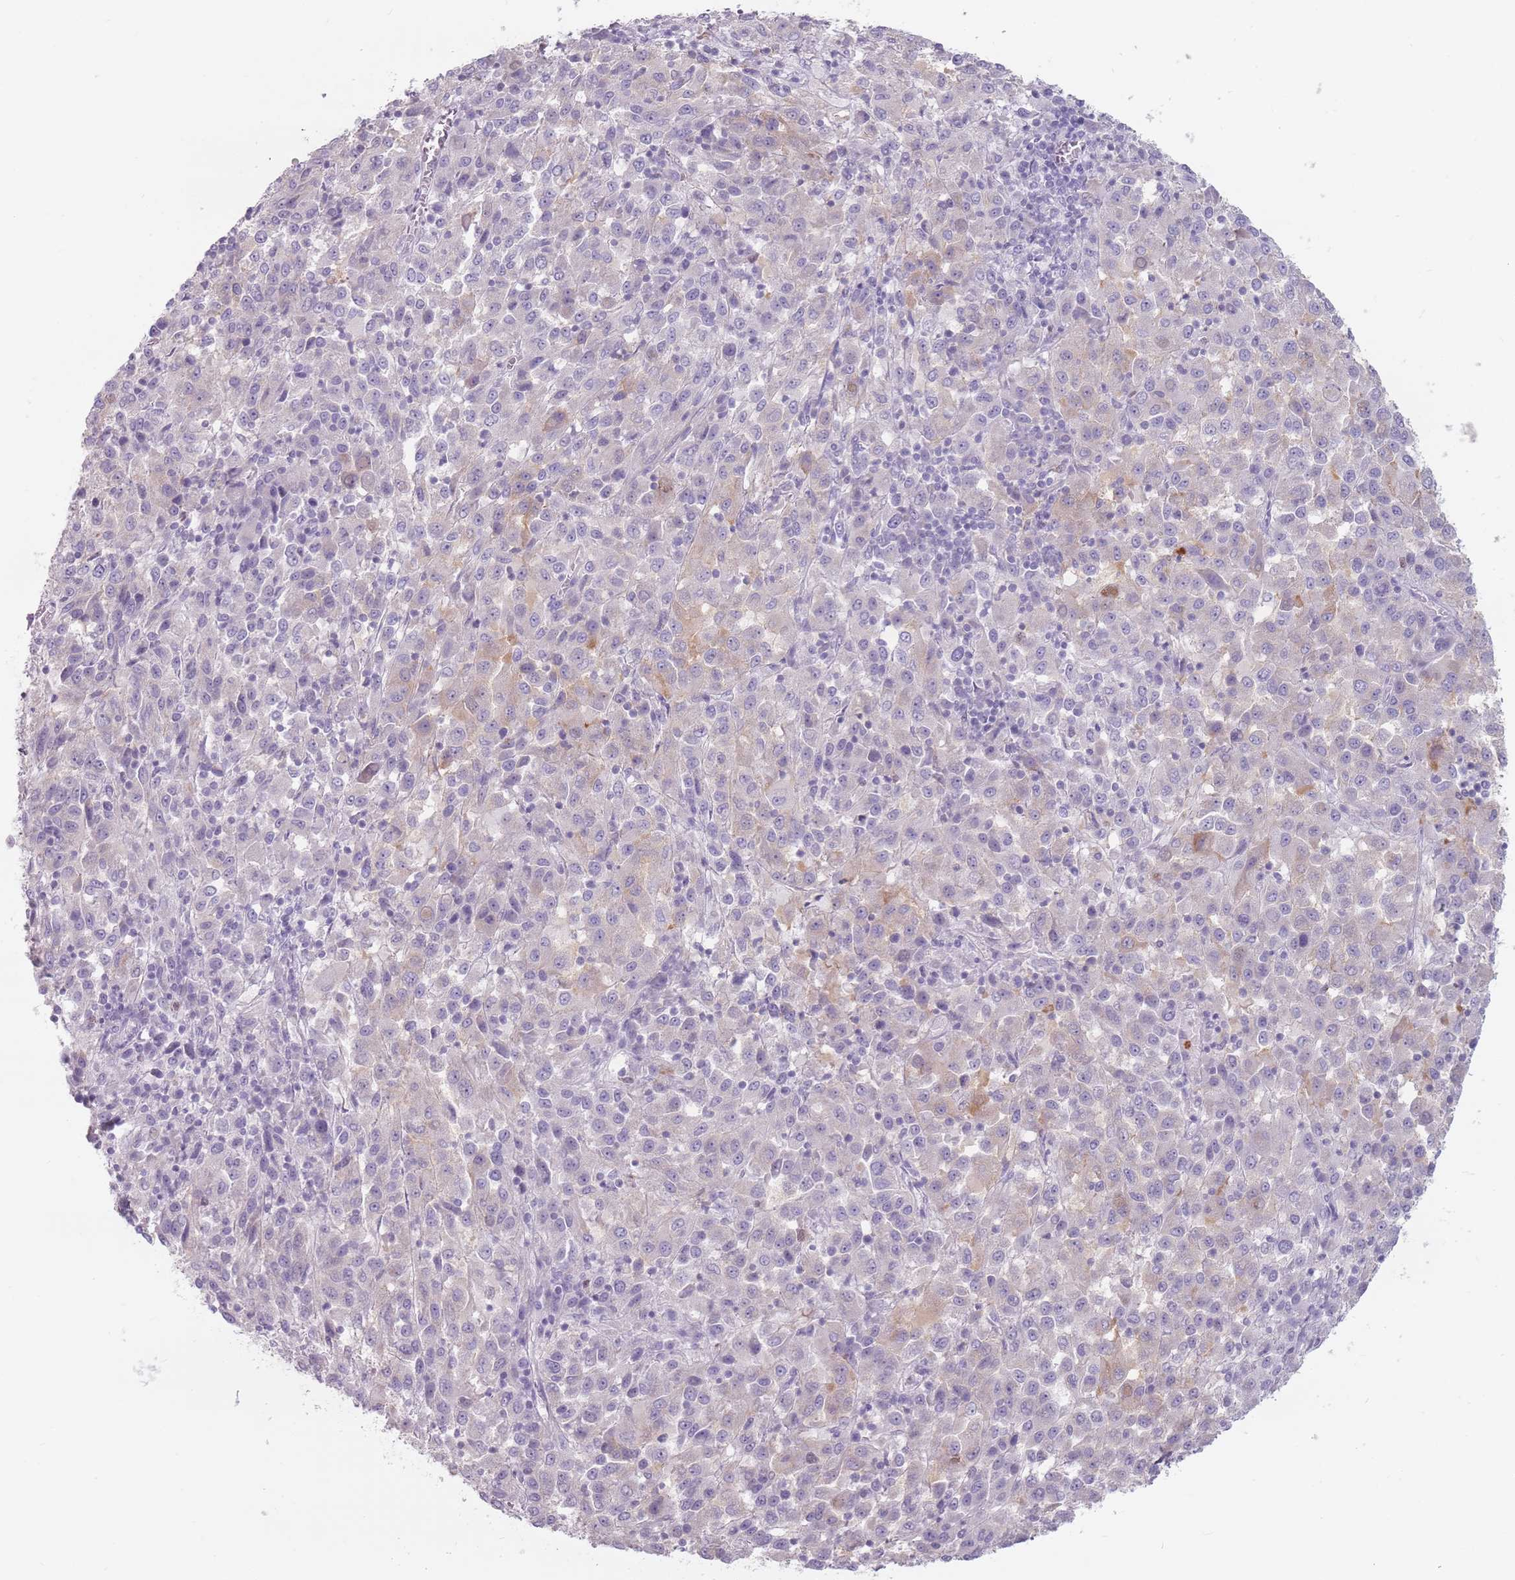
{"staining": {"intensity": "weak", "quantity": "<25%", "location": "cytoplasmic/membranous"}, "tissue": "melanoma", "cell_type": "Tumor cells", "image_type": "cancer", "snomed": [{"axis": "morphology", "description": "Malignant melanoma, Metastatic site"}, {"axis": "topography", "description": "Lung"}], "caption": "A high-resolution image shows immunohistochemistry staining of malignant melanoma (metastatic site), which exhibits no significant staining in tumor cells.", "gene": "ZNF584", "patient": {"sex": "male", "age": 64}}